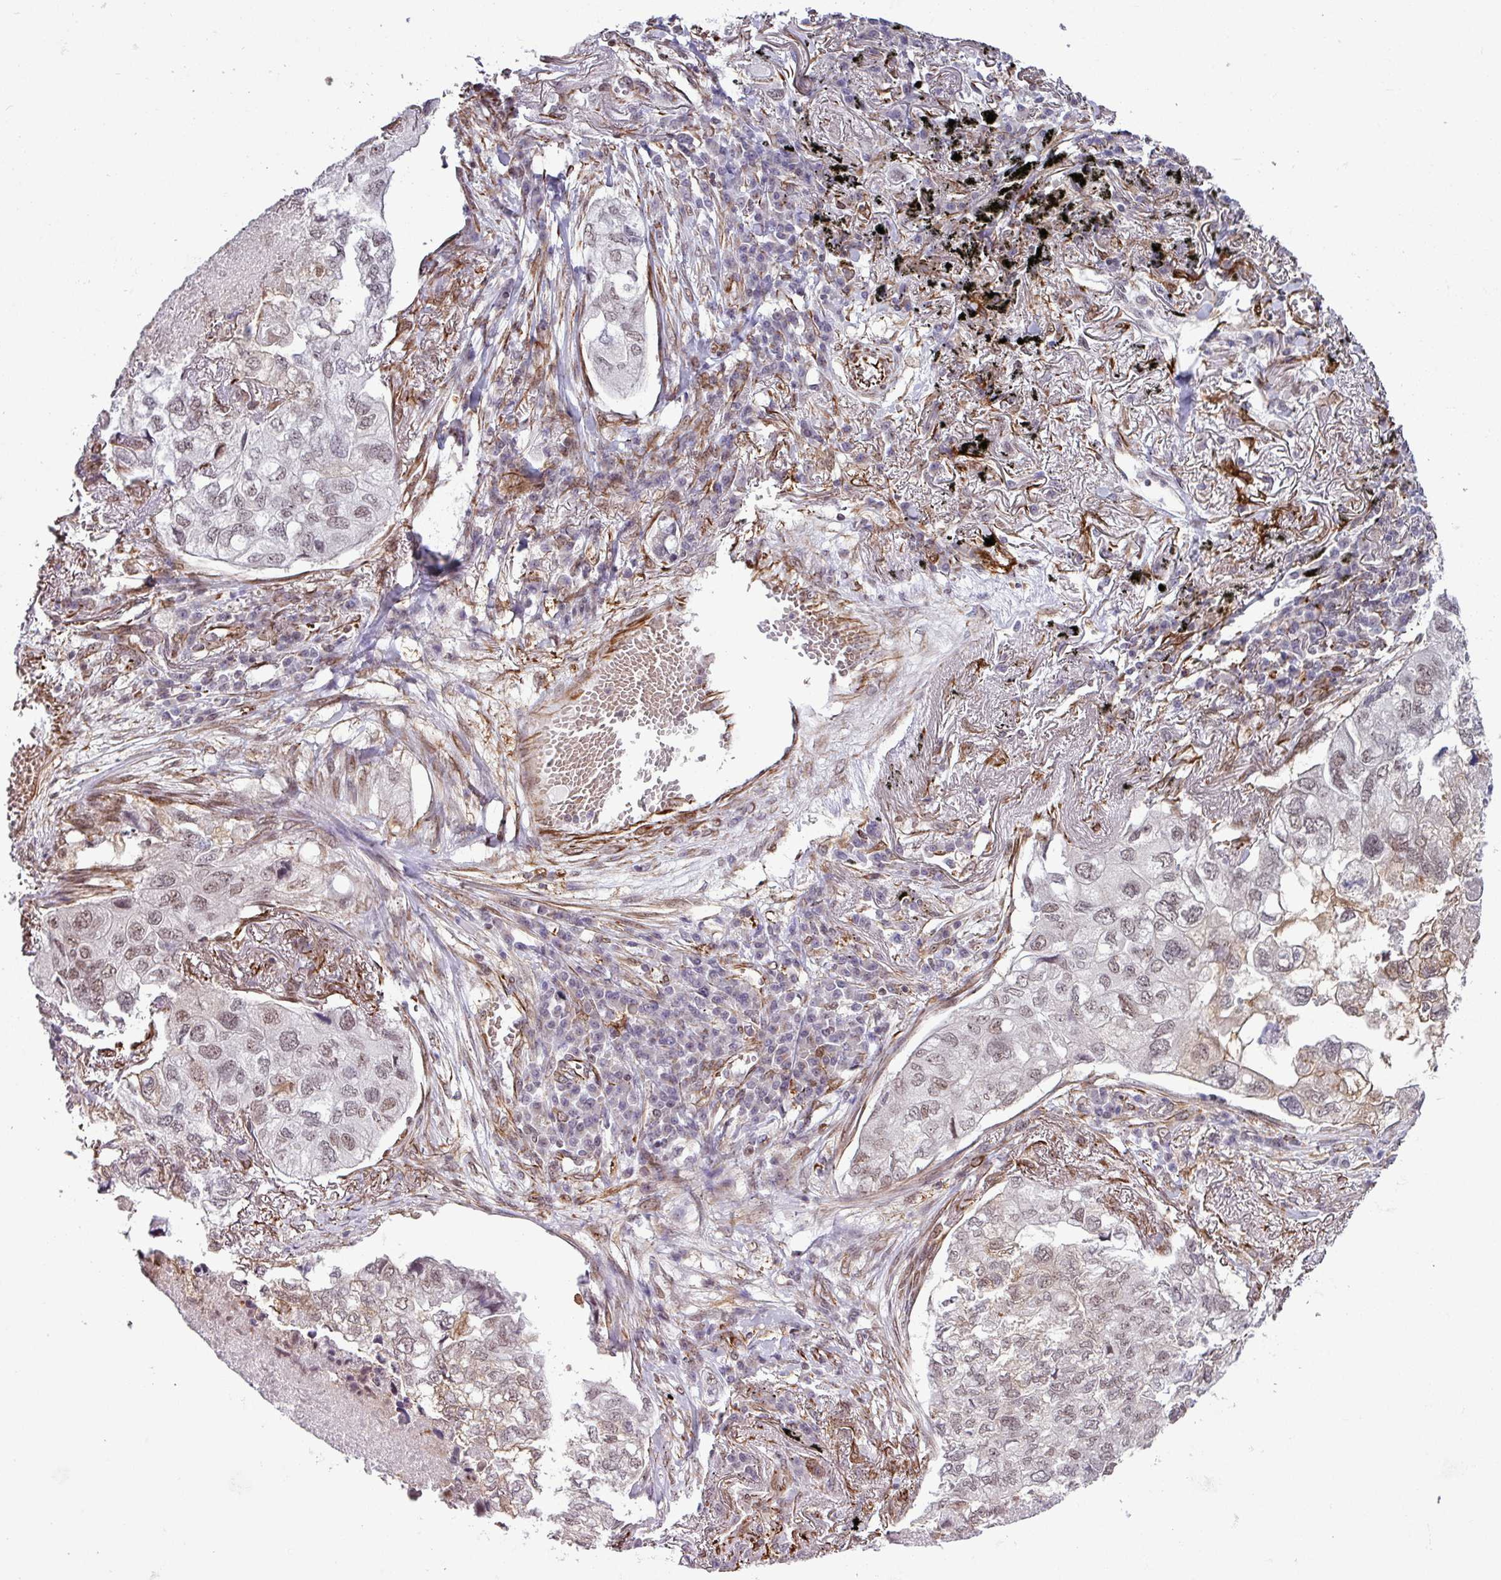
{"staining": {"intensity": "weak", "quantity": "25%-75%", "location": "nuclear"}, "tissue": "lung cancer", "cell_type": "Tumor cells", "image_type": "cancer", "snomed": [{"axis": "morphology", "description": "Adenocarcinoma, NOS"}, {"axis": "topography", "description": "Lung"}], "caption": "This image demonstrates IHC staining of lung cancer, with low weak nuclear staining in about 25%-75% of tumor cells.", "gene": "CHD3", "patient": {"sex": "male", "age": 65}}